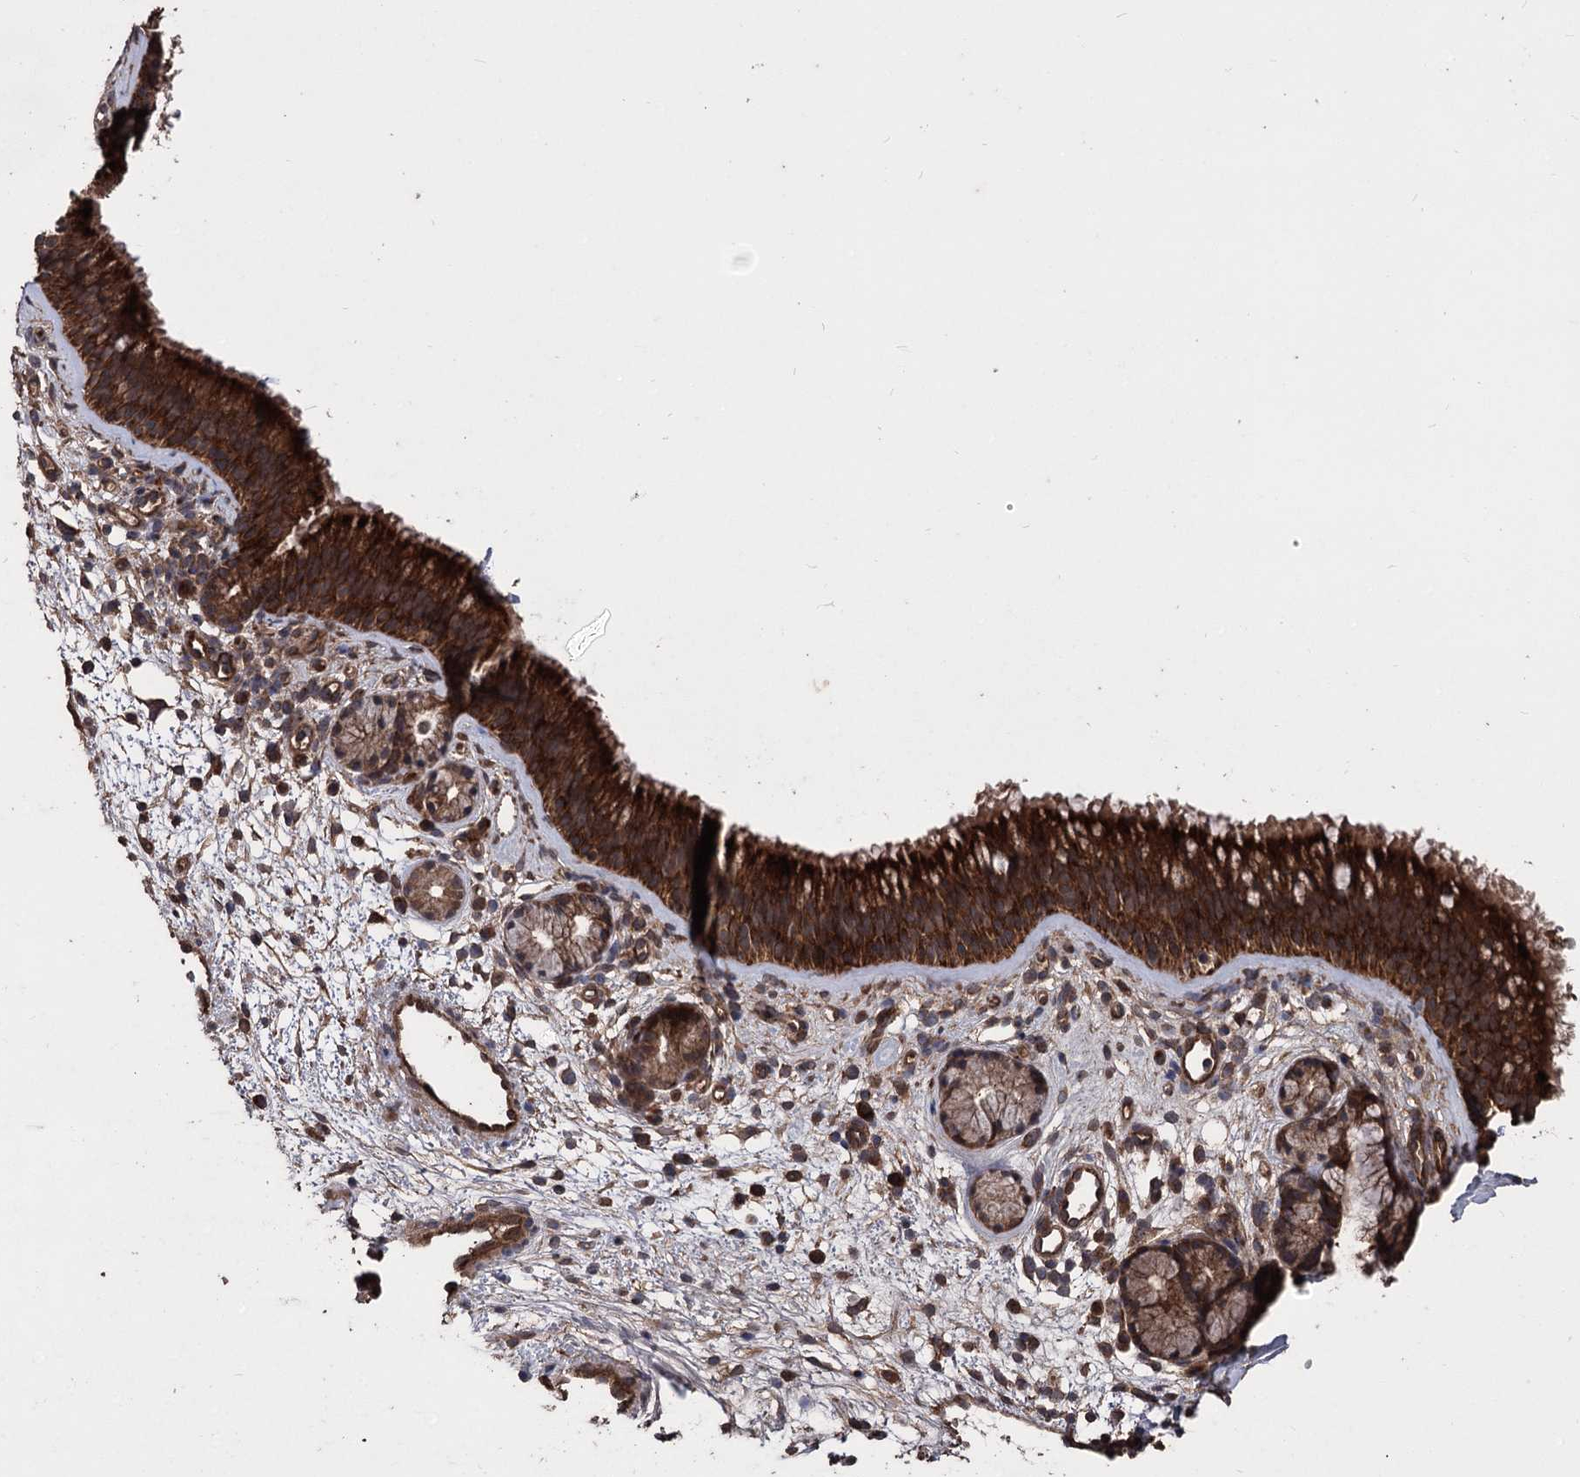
{"staining": {"intensity": "strong", "quantity": ">75%", "location": "cytoplasmic/membranous"}, "tissue": "nasopharynx", "cell_type": "Respiratory epithelial cells", "image_type": "normal", "snomed": [{"axis": "morphology", "description": "Normal tissue, NOS"}, {"axis": "morphology", "description": "Inflammation, NOS"}, {"axis": "morphology", "description": "Malignant melanoma, Metastatic site"}, {"axis": "topography", "description": "Nasopharynx"}], "caption": "Respiratory epithelial cells demonstrate high levels of strong cytoplasmic/membranous positivity in approximately >75% of cells in benign human nasopharynx.", "gene": "RASSF3", "patient": {"sex": "male", "age": 70}}